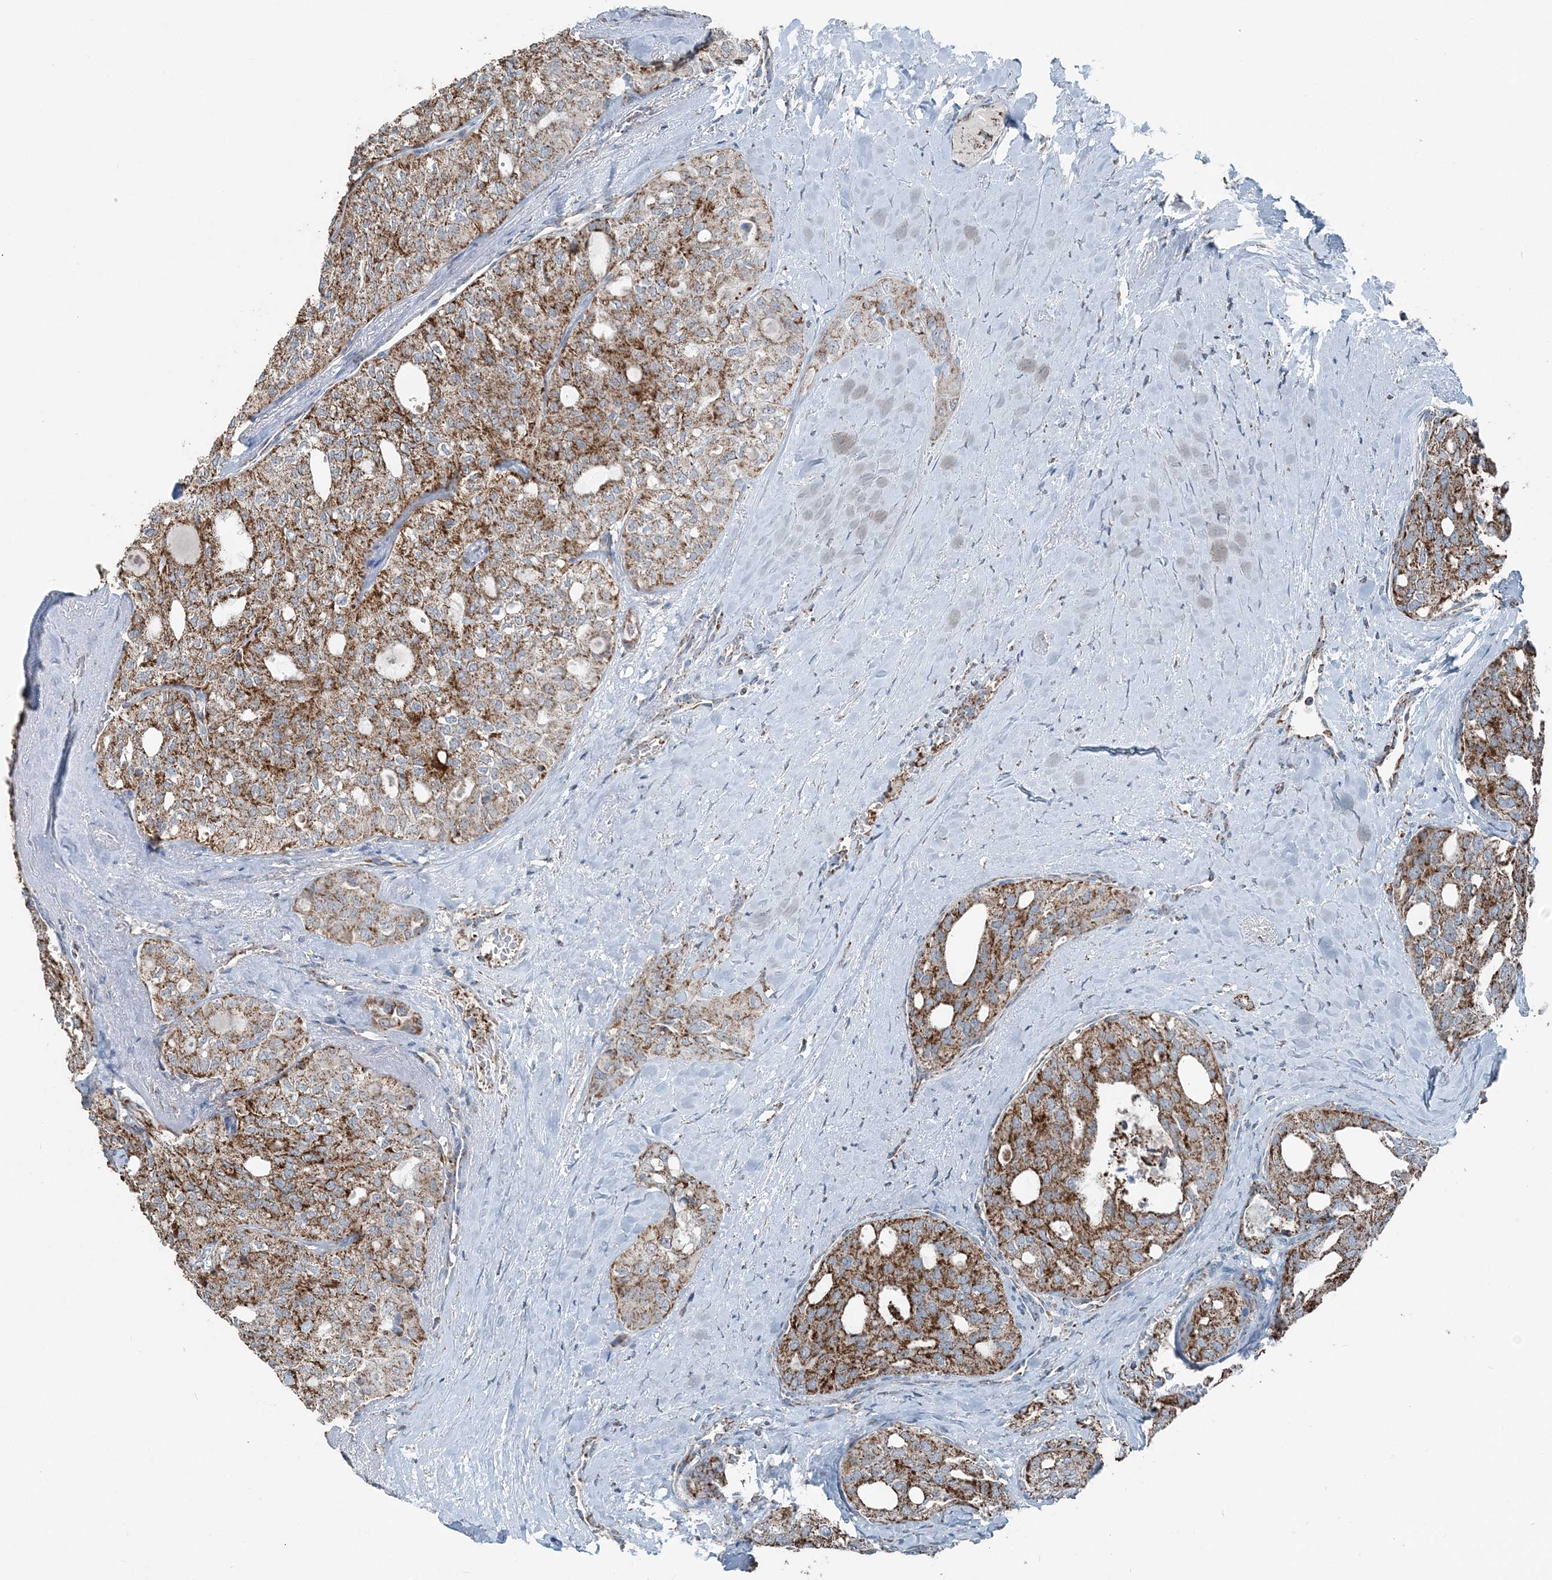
{"staining": {"intensity": "moderate", "quantity": ">75%", "location": "cytoplasmic/membranous"}, "tissue": "thyroid cancer", "cell_type": "Tumor cells", "image_type": "cancer", "snomed": [{"axis": "morphology", "description": "Follicular adenoma carcinoma, NOS"}, {"axis": "topography", "description": "Thyroid gland"}], "caption": "Immunohistochemical staining of follicular adenoma carcinoma (thyroid) demonstrates moderate cytoplasmic/membranous protein expression in about >75% of tumor cells.", "gene": "SUCLG1", "patient": {"sex": "male", "age": 75}}